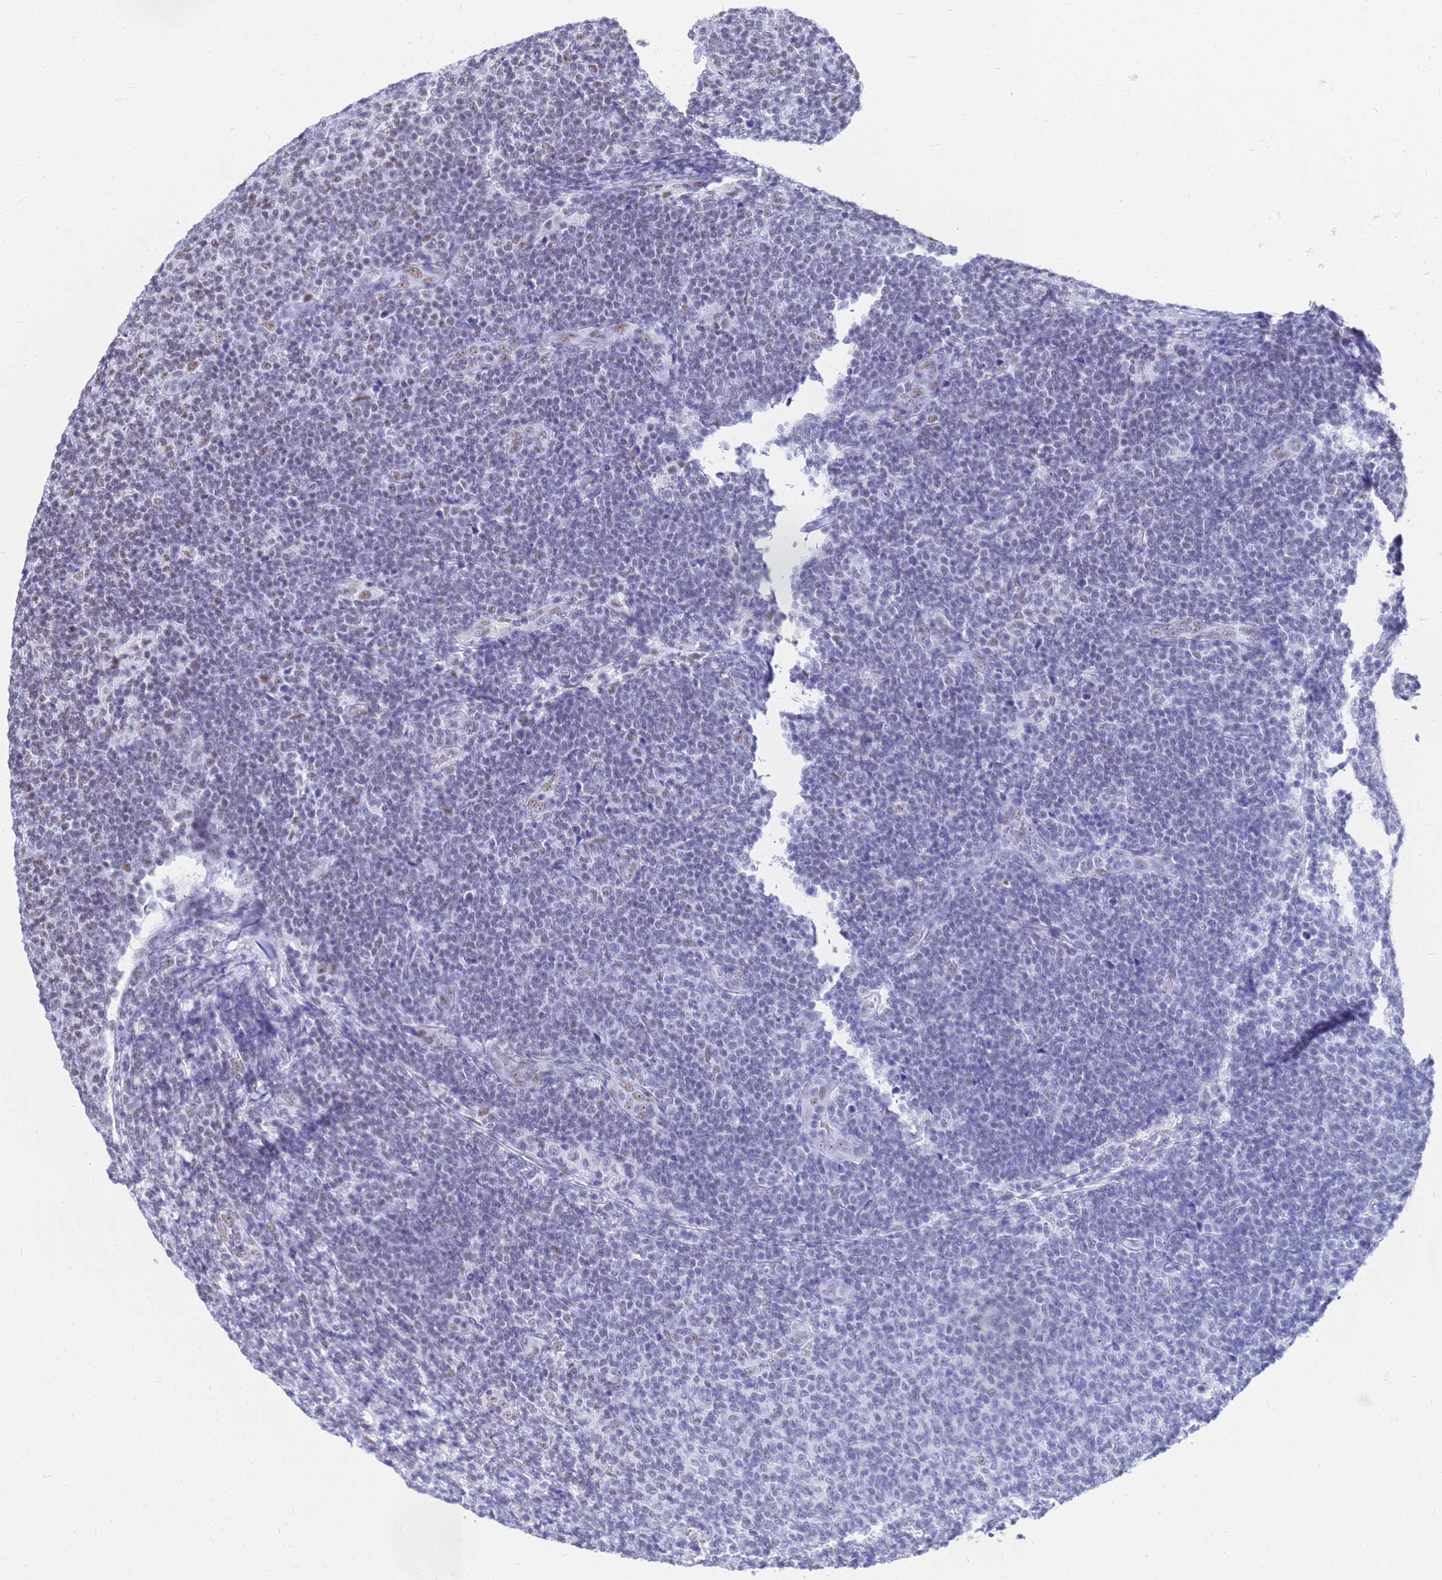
{"staining": {"intensity": "moderate", "quantity": "25%-75%", "location": "nuclear"}, "tissue": "lymphoma", "cell_type": "Tumor cells", "image_type": "cancer", "snomed": [{"axis": "morphology", "description": "Malignant lymphoma, non-Hodgkin's type, Low grade"}, {"axis": "topography", "description": "Lymph node"}], "caption": "A brown stain shows moderate nuclear positivity of a protein in low-grade malignant lymphoma, non-Hodgkin's type tumor cells.", "gene": "SART3", "patient": {"sex": "male", "age": 66}}